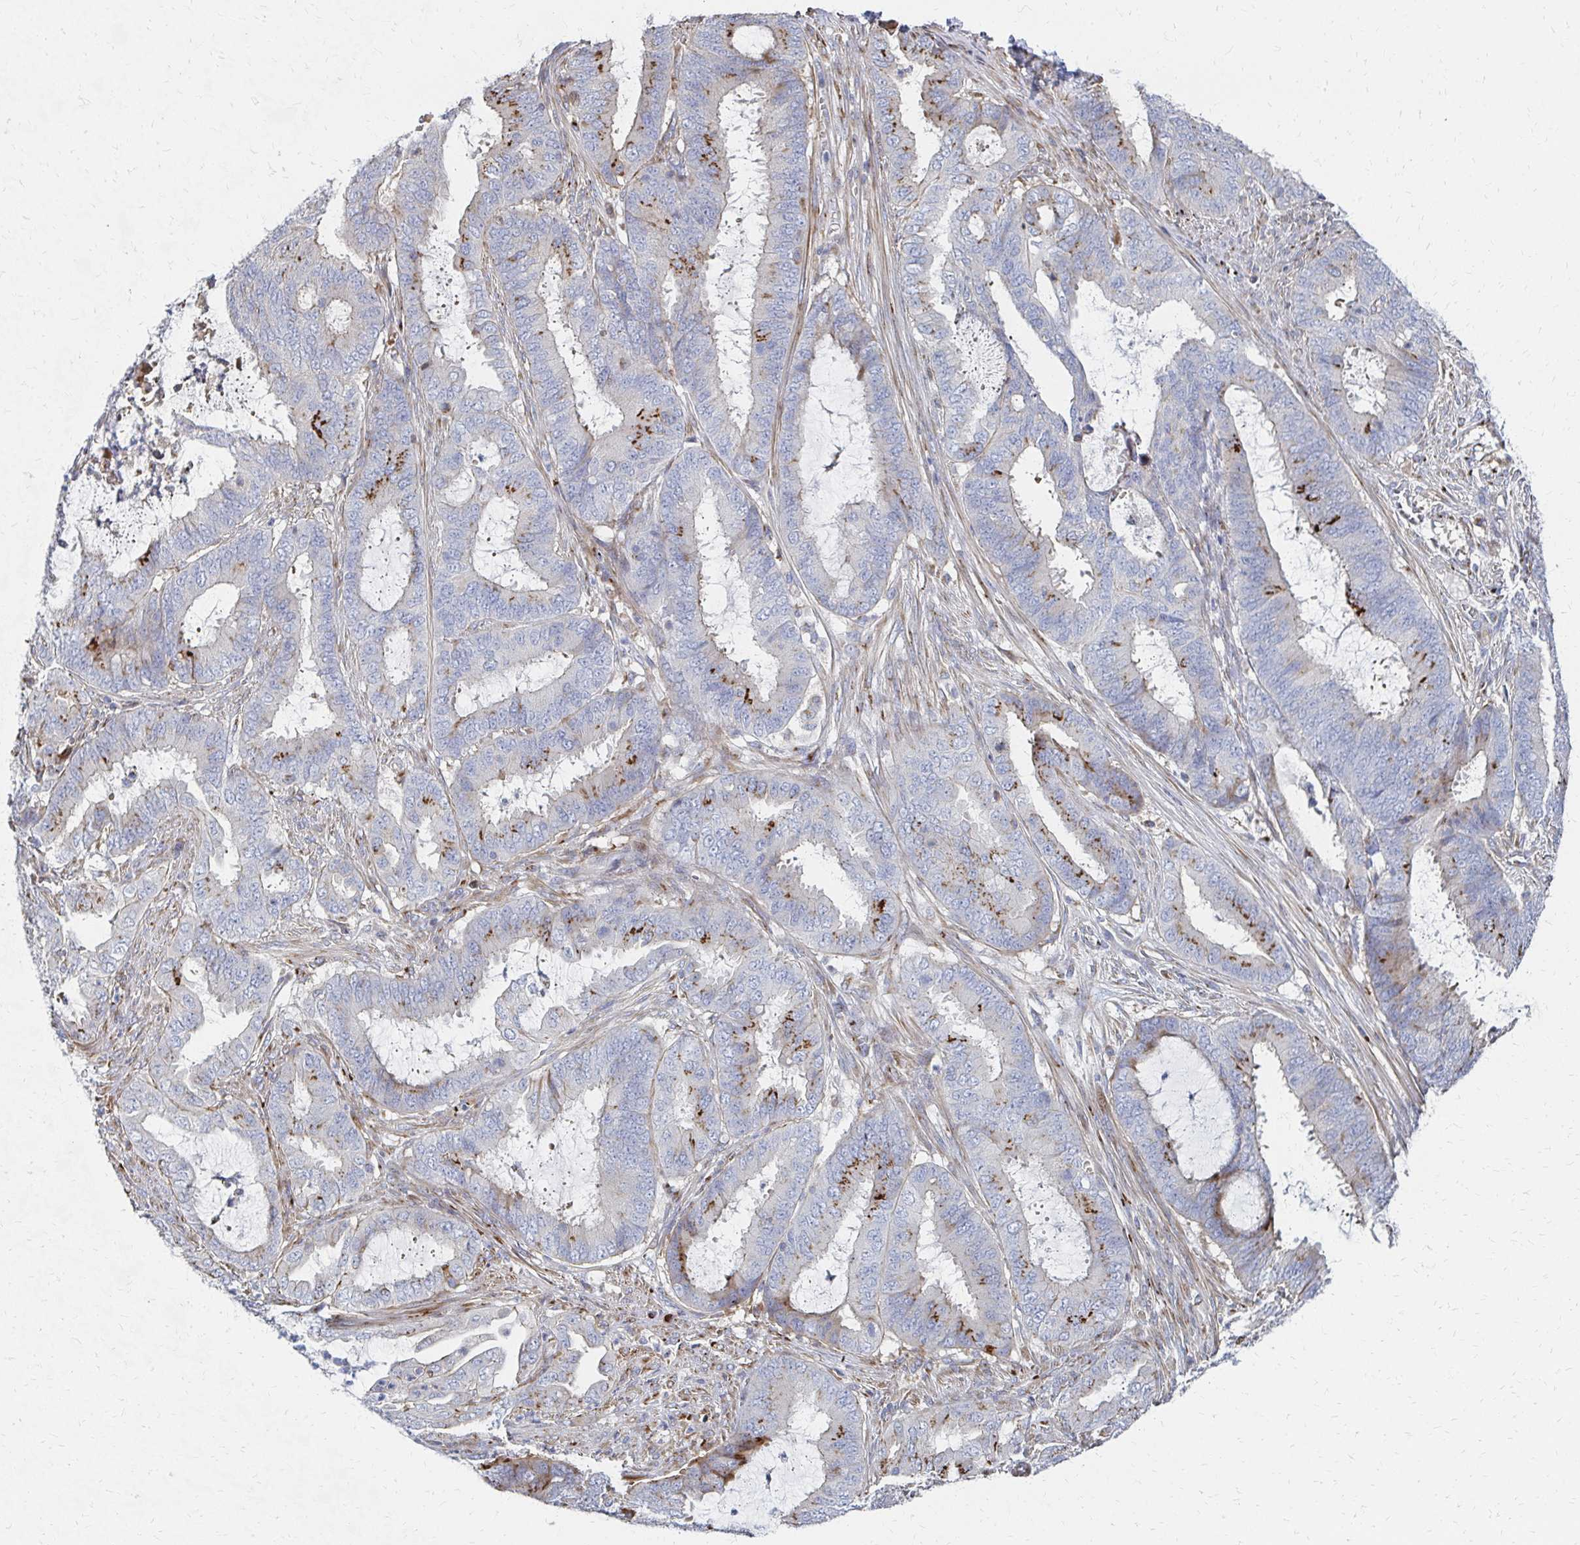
{"staining": {"intensity": "strong", "quantity": "<25%", "location": "cytoplasmic/membranous"}, "tissue": "endometrial cancer", "cell_type": "Tumor cells", "image_type": "cancer", "snomed": [{"axis": "morphology", "description": "Adenocarcinoma, NOS"}, {"axis": "topography", "description": "Endometrium"}], "caption": "A high-resolution photomicrograph shows IHC staining of adenocarcinoma (endometrial), which displays strong cytoplasmic/membranous staining in about <25% of tumor cells. The staining is performed using DAB brown chromogen to label protein expression. The nuclei are counter-stained blue using hematoxylin.", "gene": "MAN1A1", "patient": {"sex": "female", "age": 51}}